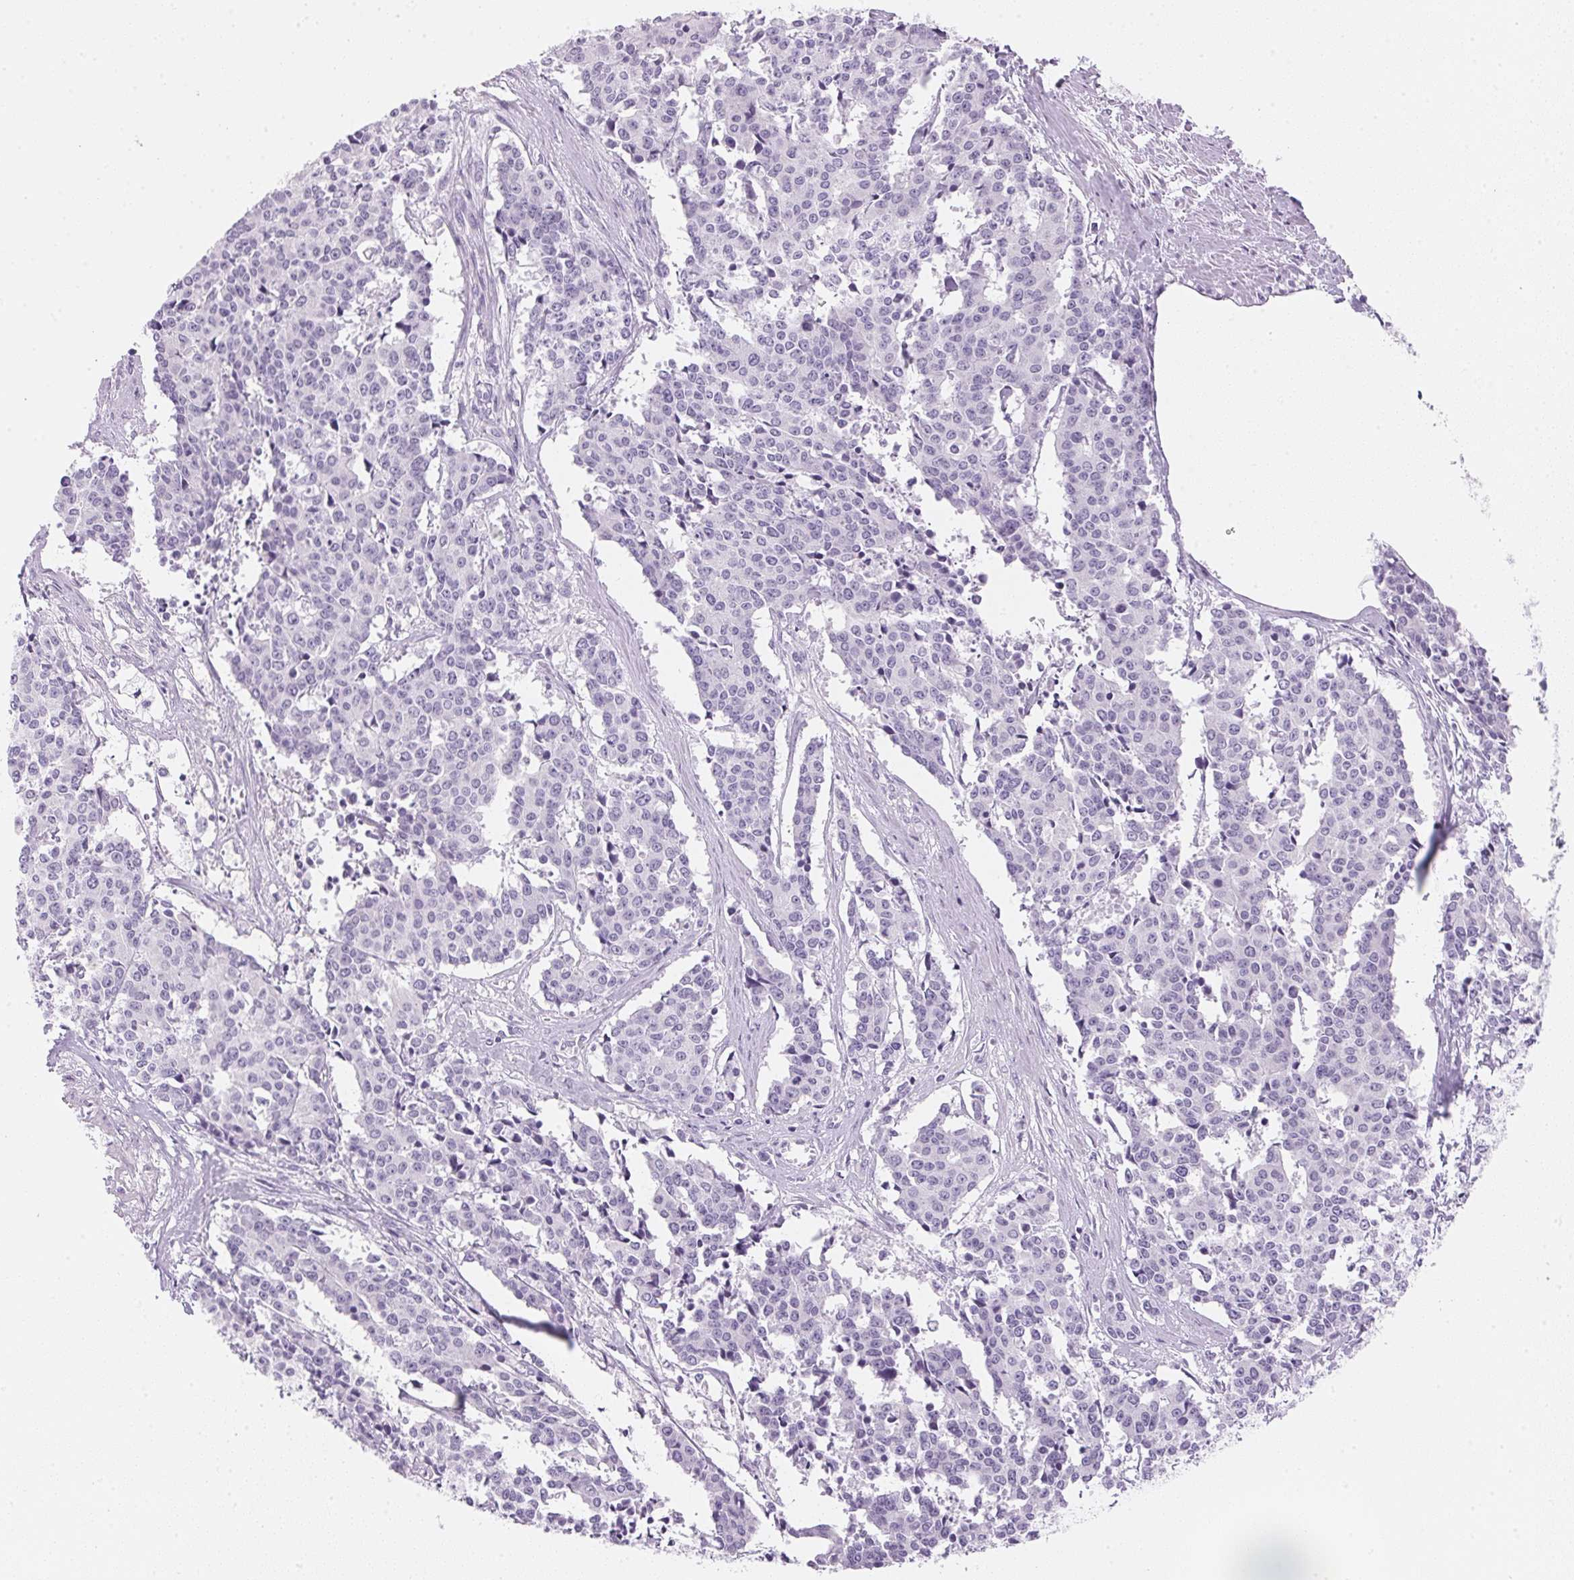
{"staining": {"intensity": "negative", "quantity": "none", "location": "none"}, "tissue": "cervical cancer", "cell_type": "Tumor cells", "image_type": "cancer", "snomed": [{"axis": "morphology", "description": "Squamous cell carcinoma, NOS"}, {"axis": "topography", "description": "Cervix"}], "caption": "Tumor cells show no significant protein expression in cervical cancer. The staining is performed using DAB (3,3'-diaminobenzidine) brown chromogen with nuclei counter-stained in using hematoxylin.", "gene": "IGFBP1", "patient": {"sex": "female", "age": 28}}